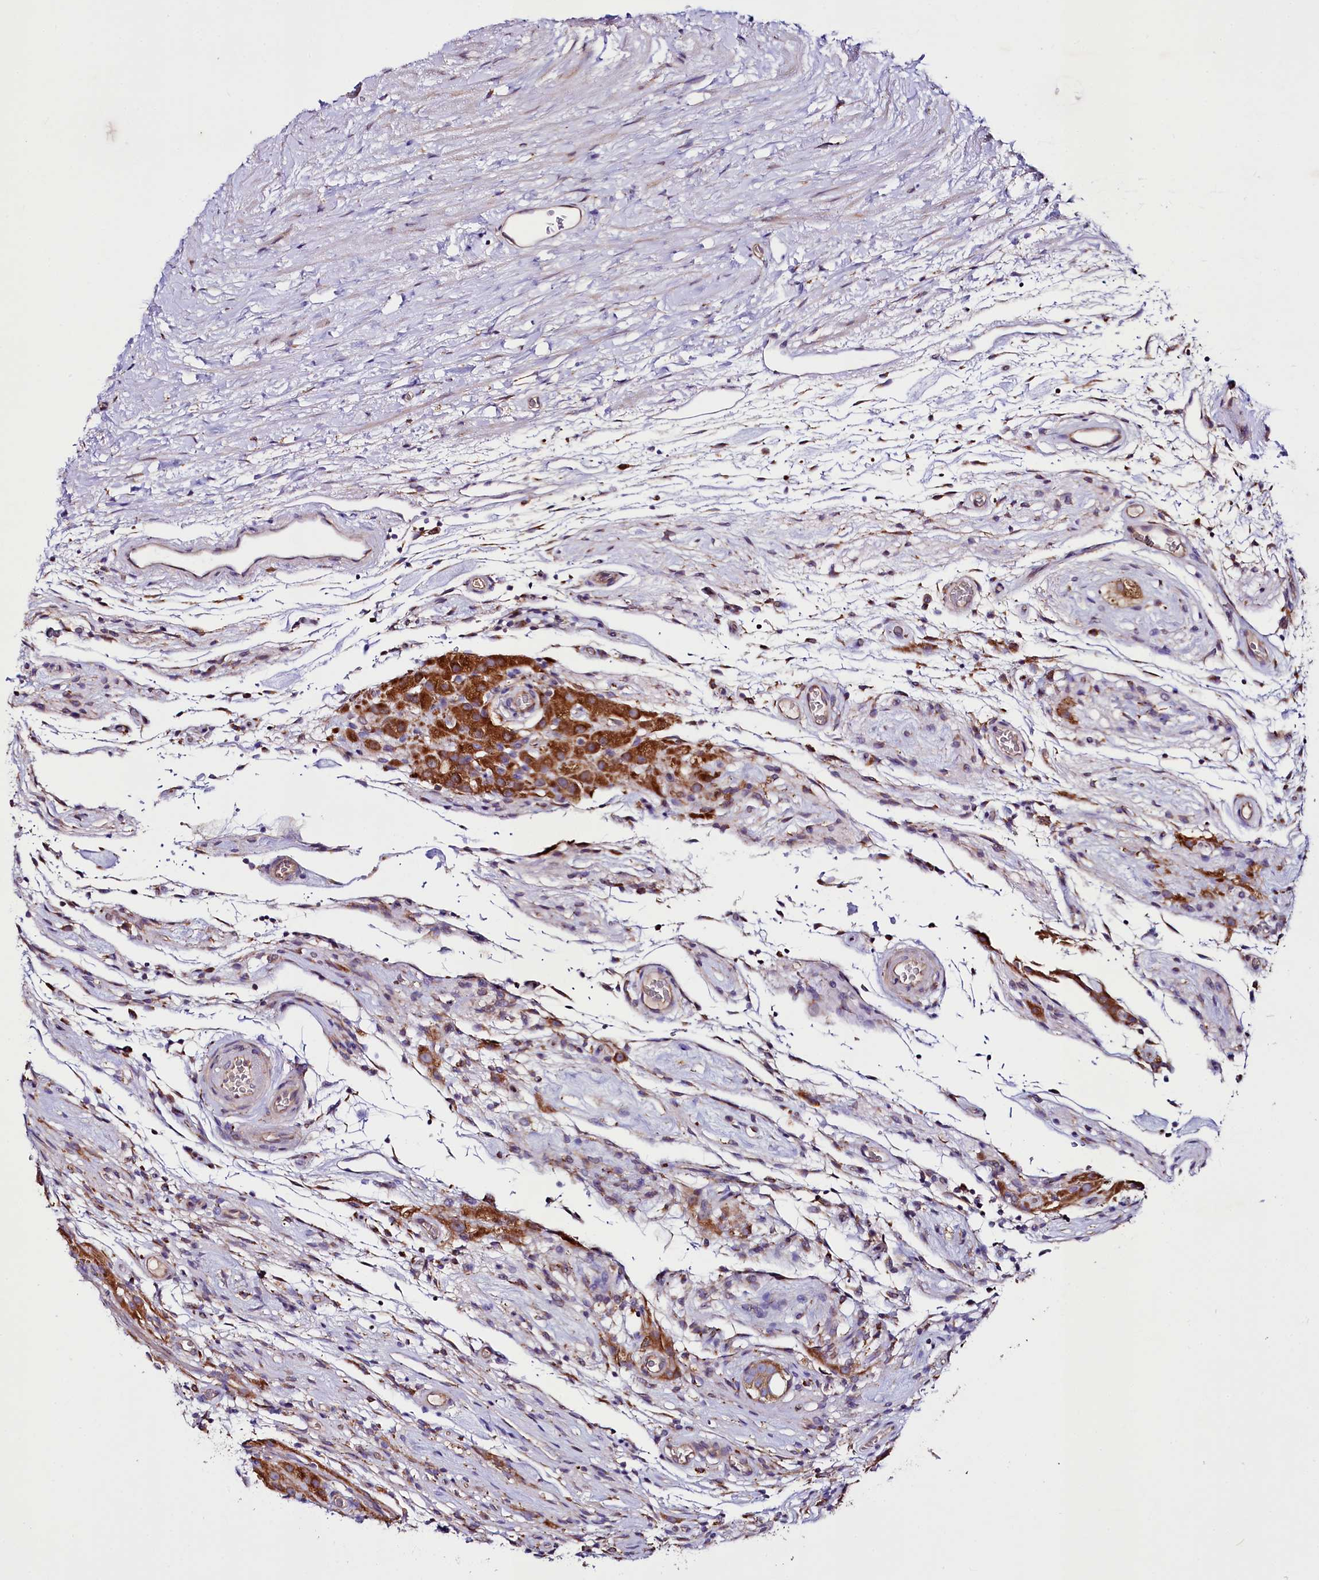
{"staining": {"intensity": "strong", "quantity": ">75%", "location": "cytoplasmic/membranous"}, "tissue": "testis cancer", "cell_type": "Tumor cells", "image_type": "cancer", "snomed": [{"axis": "morphology", "description": "Seminoma, NOS"}, {"axis": "topography", "description": "Testis"}], "caption": "Immunohistochemistry (DAB (3,3'-diaminobenzidine)) staining of testis seminoma shows strong cytoplasmic/membranous protein staining in approximately >75% of tumor cells. The staining is performed using DAB (3,3'-diaminobenzidine) brown chromogen to label protein expression. The nuclei are counter-stained blue using hematoxylin.", "gene": "SACM1L", "patient": {"sex": "male", "age": 49}}